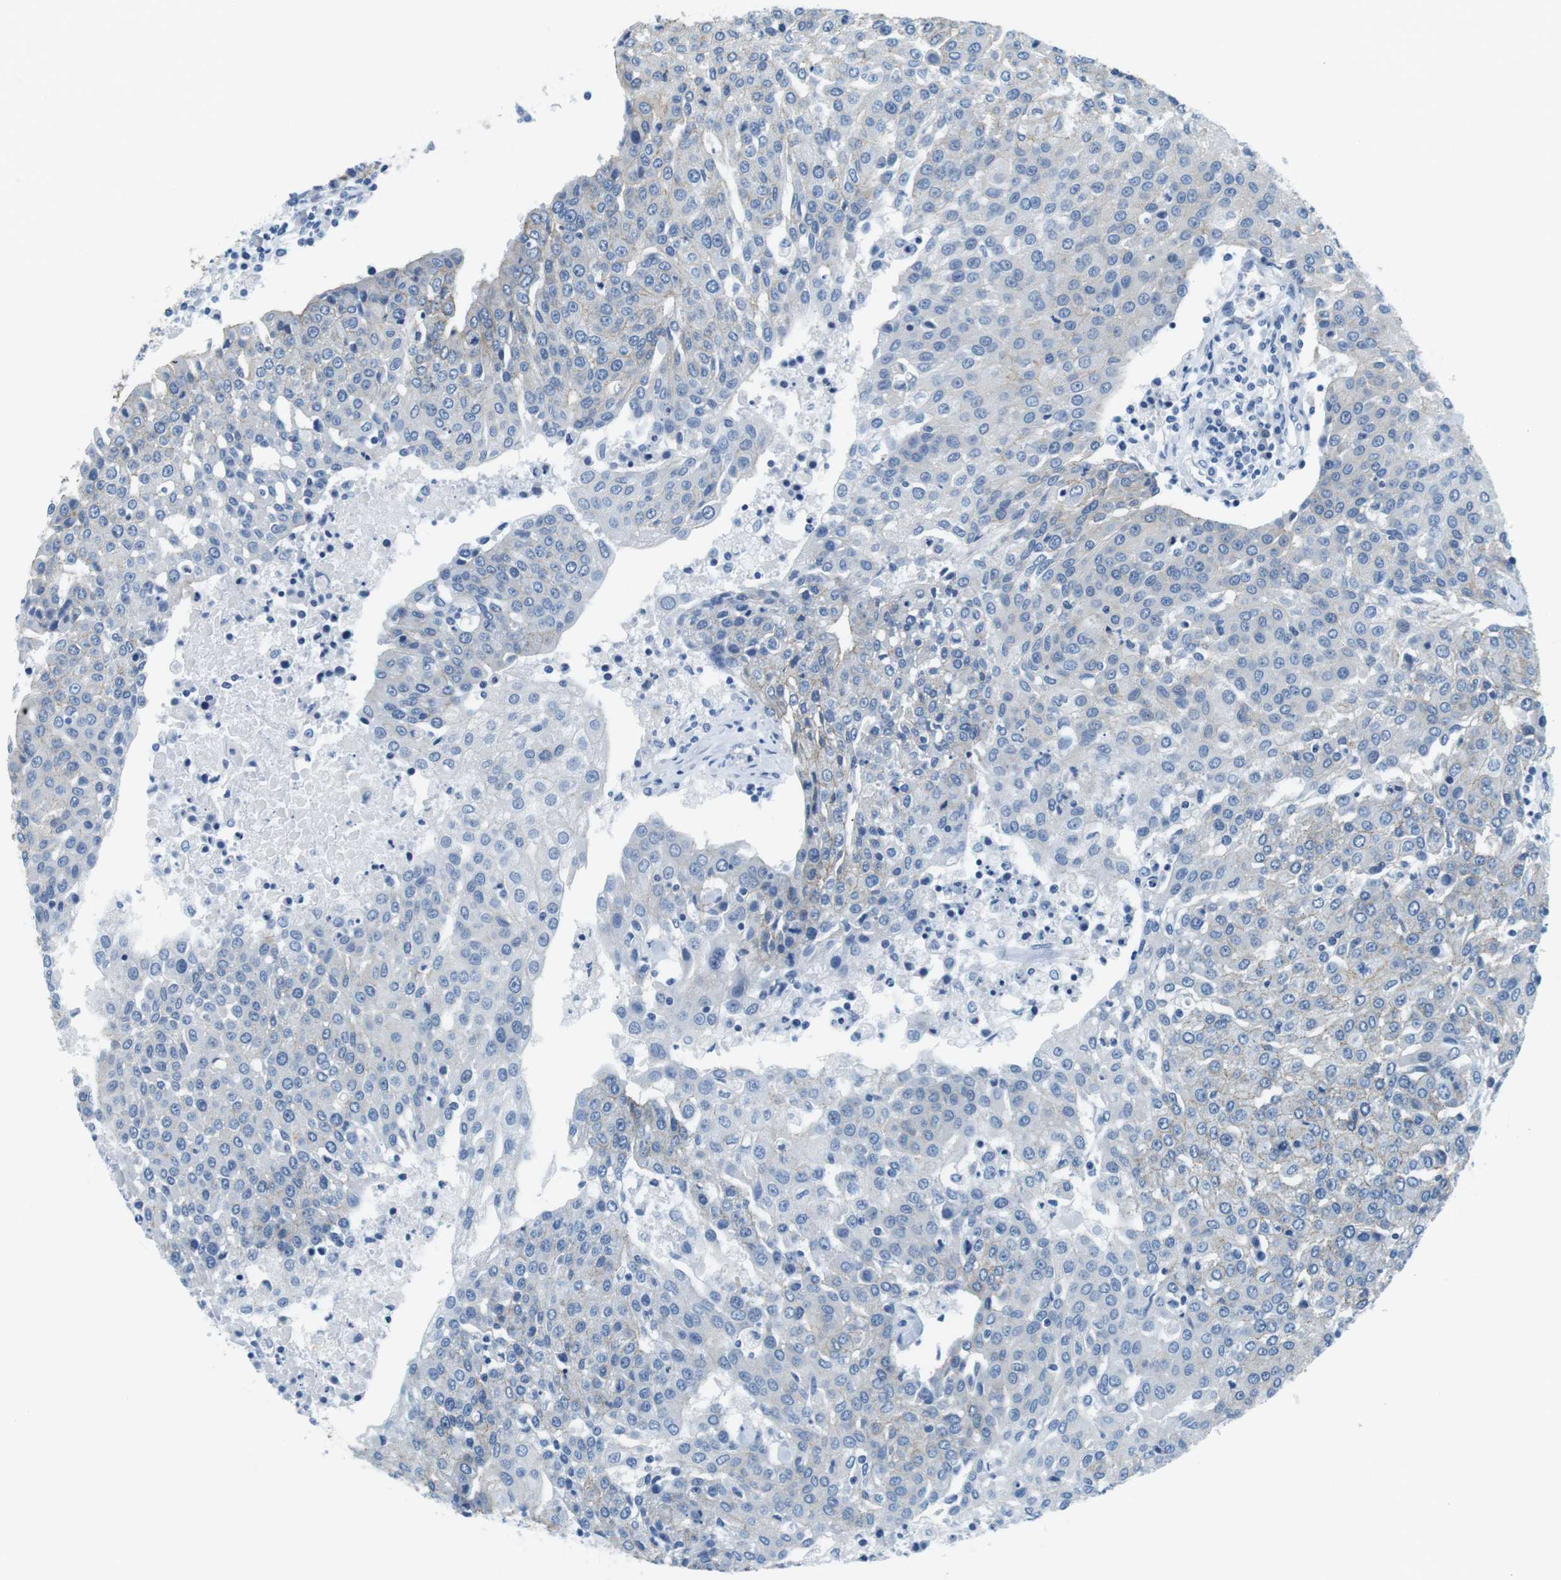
{"staining": {"intensity": "weak", "quantity": "<25%", "location": "cytoplasmic/membranous"}, "tissue": "urothelial cancer", "cell_type": "Tumor cells", "image_type": "cancer", "snomed": [{"axis": "morphology", "description": "Urothelial carcinoma, High grade"}, {"axis": "topography", "description": "Urinary bladder"}], "caption": "A histopathology image of urothelial cancer stained for a protein shows no brown staining in tumor cells. The staining was performed using DAB (3,3'-diaminobenzidine) to visualize the protein expression in brown, while the nuclei were stained in blue with hematoxylin (Magnification: 20x).", "gene": "SLC6A6", "patient": {"sex": "female", "age": 85}}